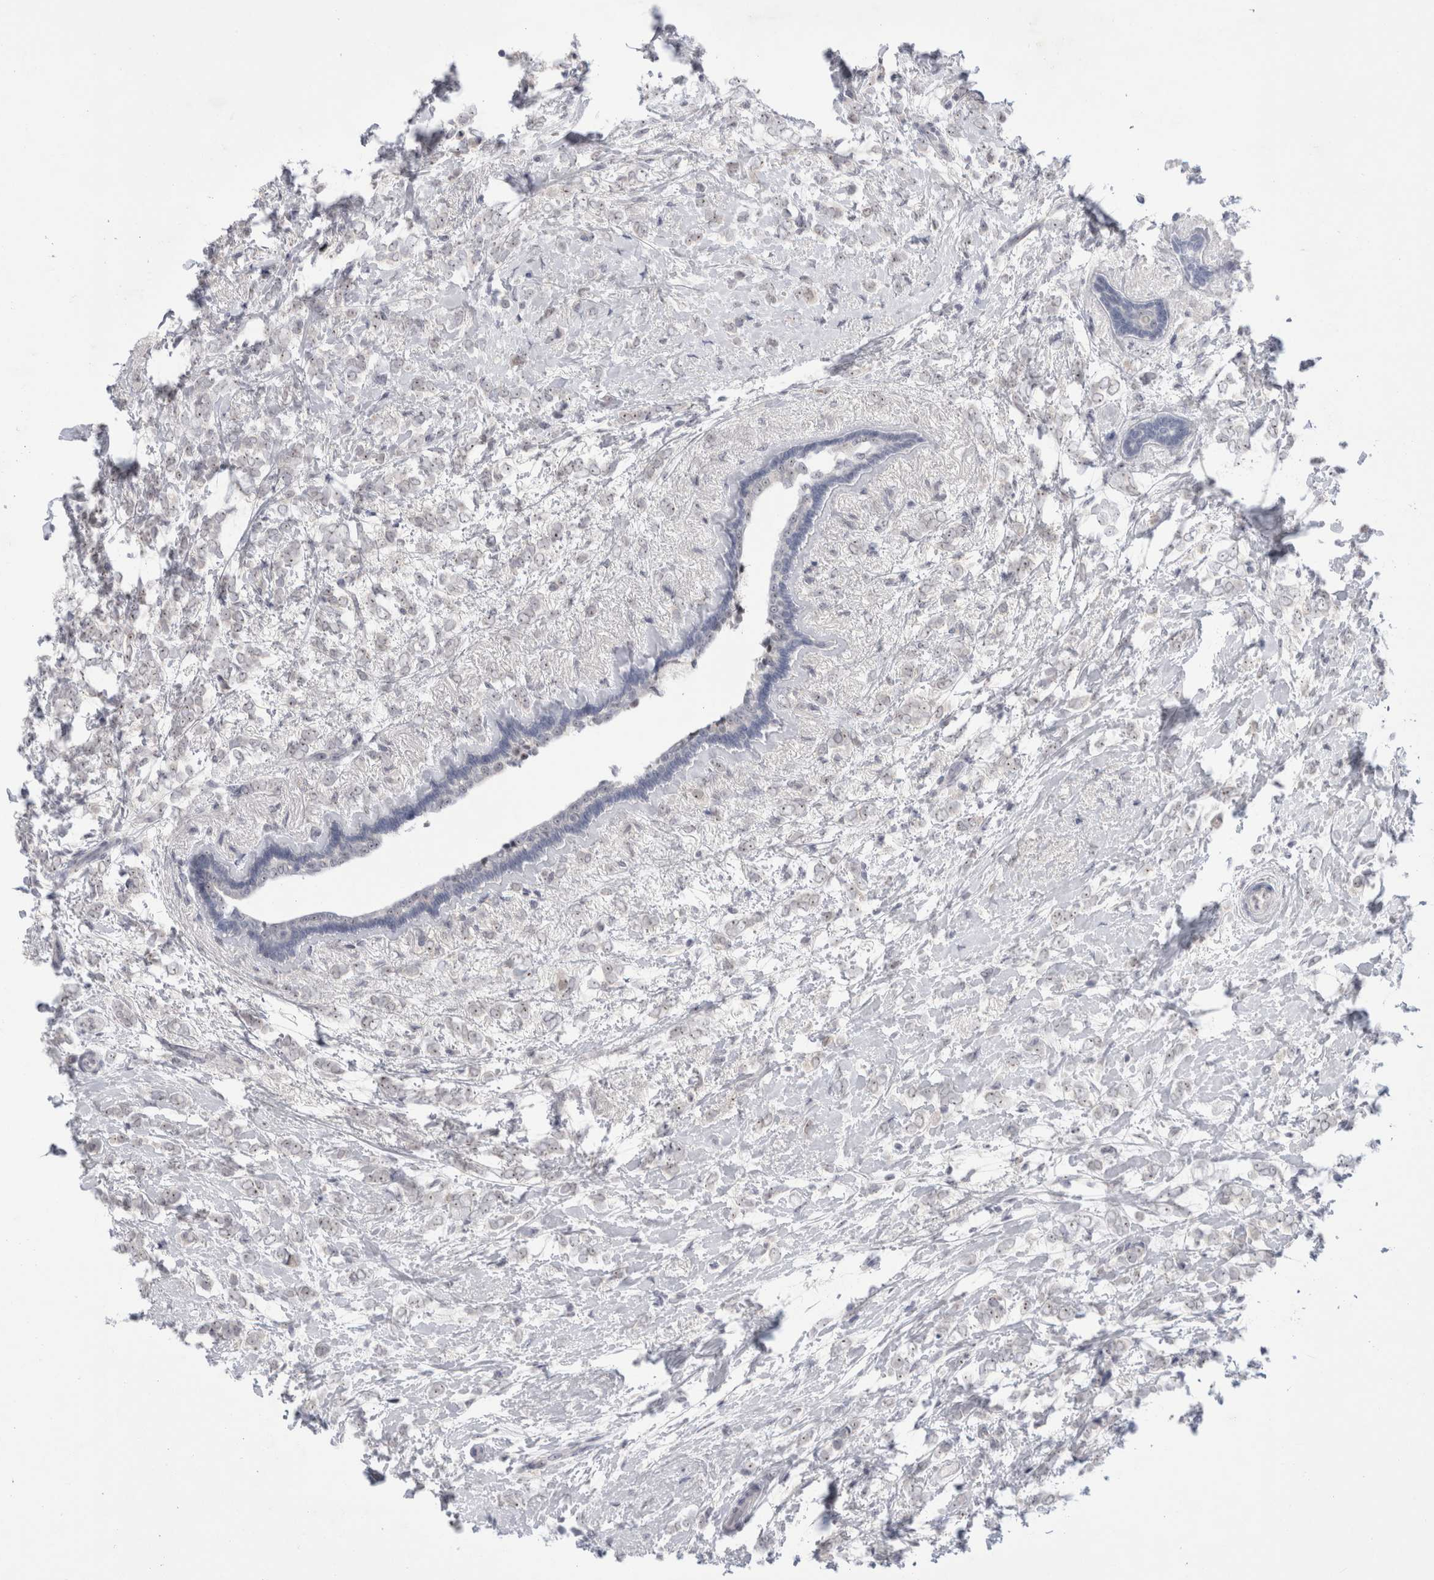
{"staining": {"intensity": "weak", "quantity": ">75%", "location": "nuclear"}, "tissue": "breast cancer", "cell_type": "Tumor cells", "image_type": "cancer", "snomed": [{"axis": "morphology", "description": "Normal tissue, NOS"}, {"axis": "morphology", "description": "Lobular carcinoma"}, {"axis": "topography", "description": "Breast"}], "caption": "Immunohistochemistry (IHC) image of neoplastic tissue: breast cancer (lobular carcinoma) stained using immunohistochemistry (IHC) demonstrates low levels of weak protein expression localized specifically in the nuclear of tumor cells, appearing as a nuclear brown color.", "gene": "CERS5", "patient": {"sex": "female", "age": 47}}